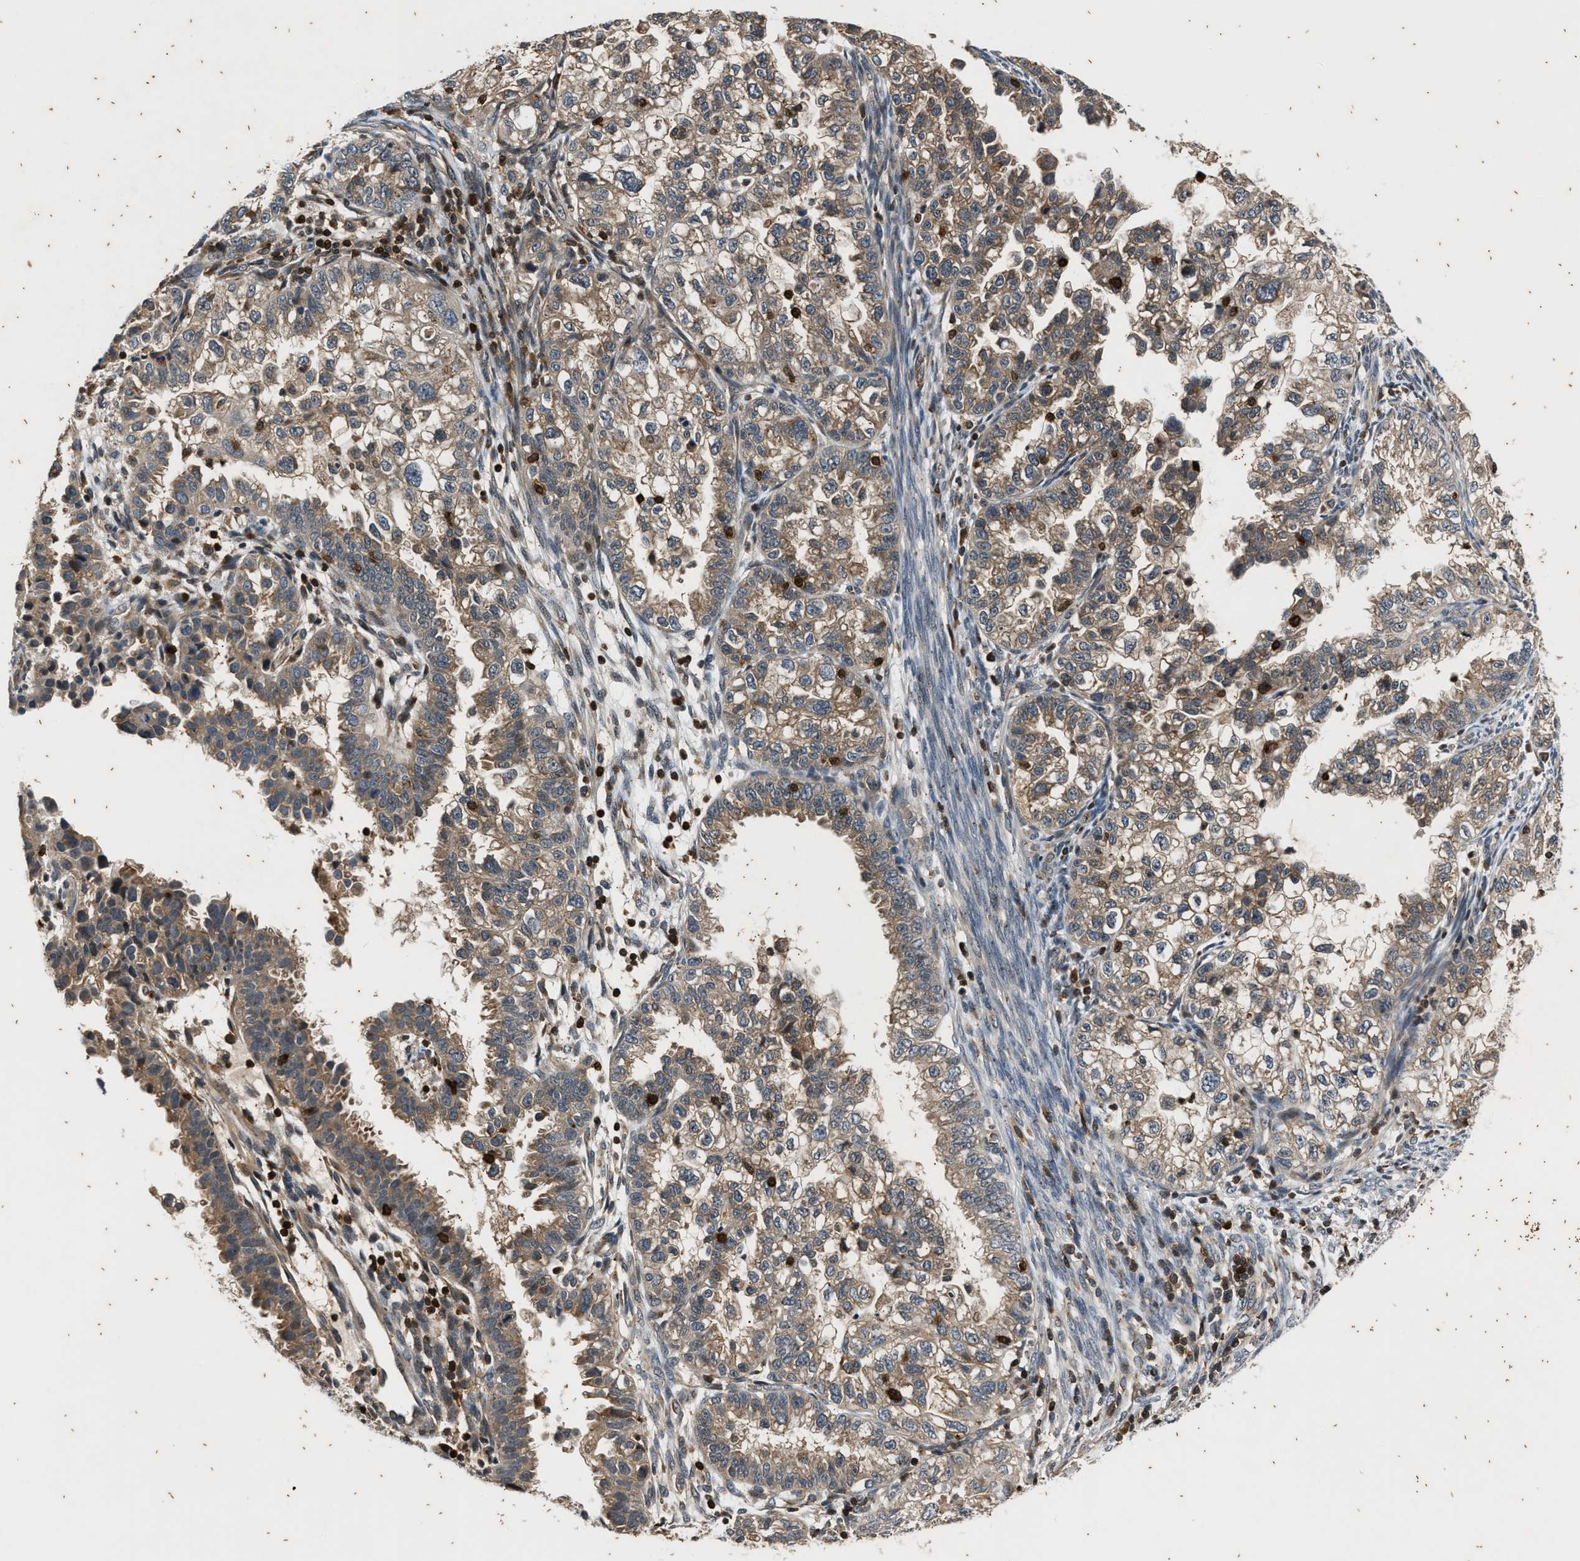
{"staining": {"intensity": "weak", "quantity": ">75%", "location": "cytoplasmic/membranous"}, "tissue": "endometrial cancer", "cell_type": "Tumor cells", "image_type": "cancer", "snomed": [{"axis": "morphology", "description": "Adenocarcinoma, NOS"}, {"axis": "topography", "description": "Endometrium"}], "caption": "Approximately >75% of tumor cells in adenocarcinoma (endometrial) exhibit weak cytoplasmic/membranous protein staining as visualized by brown immunohistochemical staining.", "gene": "PTPN7", "patient": {"sex": "female", "age": 85}}